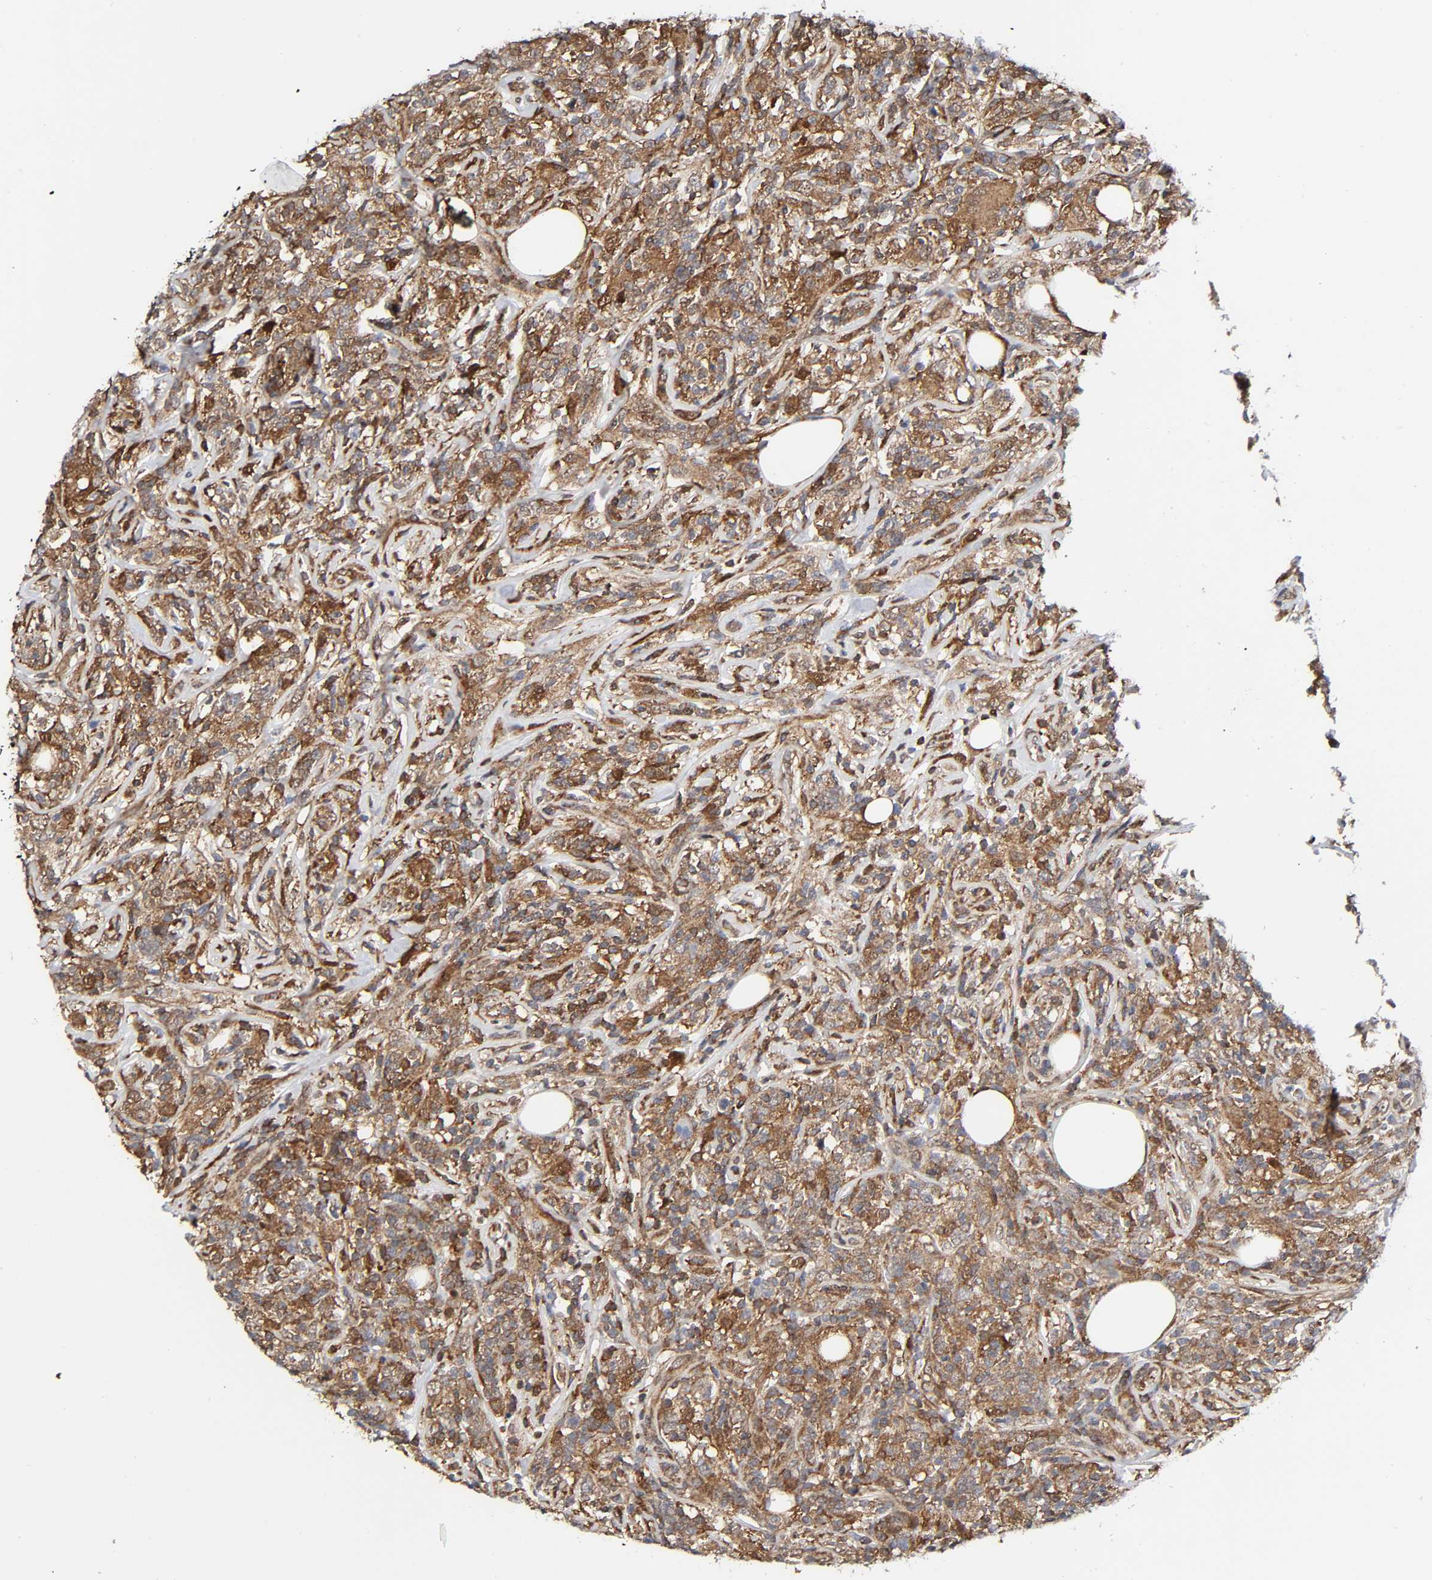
{"staining": {"intensity": "moderate", "quantity": ">75%", "location": "cytoplasmic/membranous"}, "tissue": "lymphoma", "cell_type": "Tumor cells", "image_type": "cancer", "snomed": [{"axis": "morphology", "description": "Malignant lymphoma, non-Hodgkin's type, High grade"}, {"axis": "topography", "description": "Lymph node"}], "caption": "High-grade malignant lymphoma, non-Hodgkin's type tissue shows moderate cytoplasmic/membranous staining in about >75% of tumor cells, visualized by immunohistochemistry.", "gene": "MAPK1", "patient": {"sex": "female", "age": 84}}